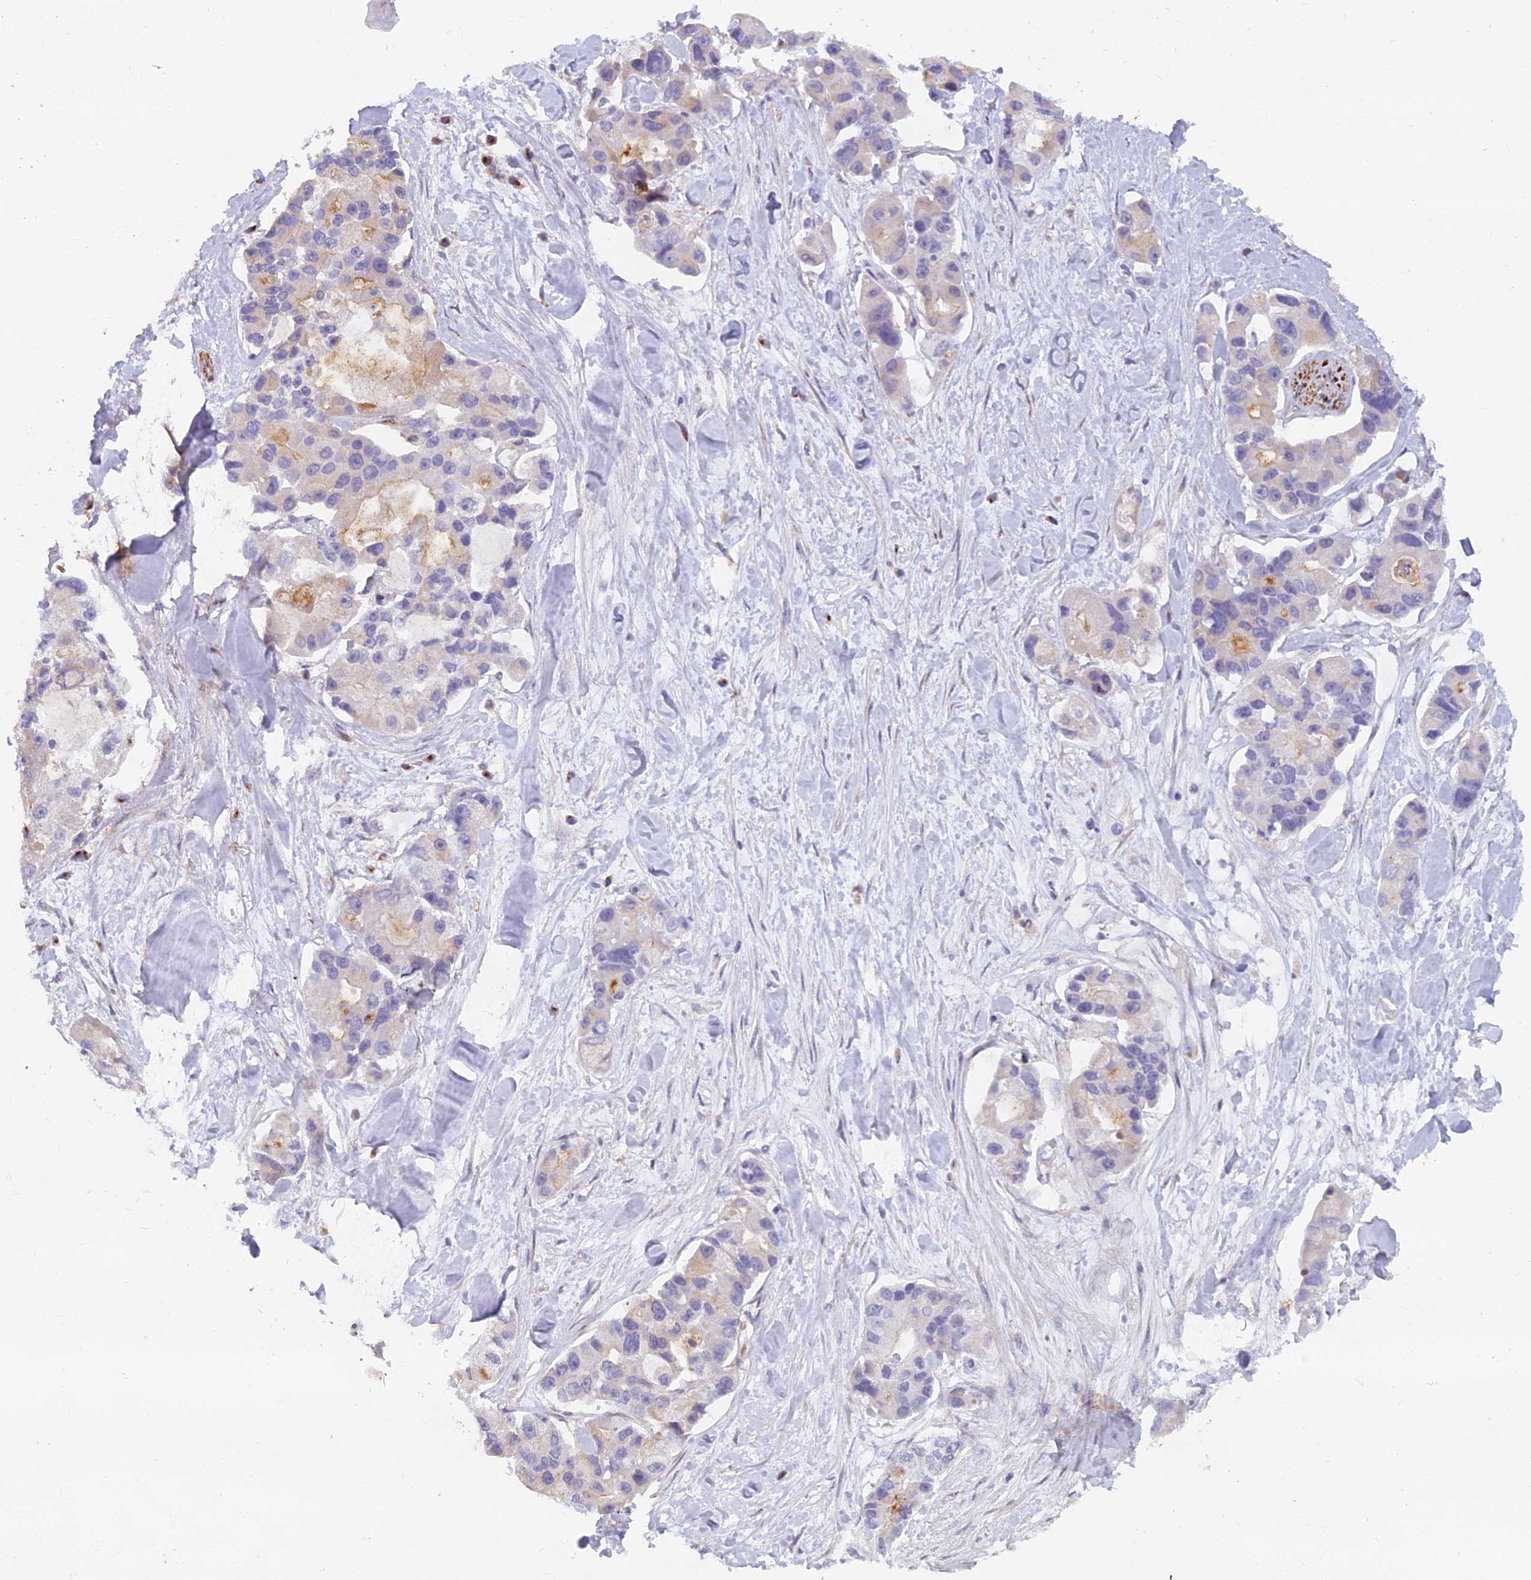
{"staining": {"intensity": "moderate", "quantity": "<25%", "location": "cytoplasmic/membranous"}, "tissue": "lung cancer", "cell_type": "Tumor cells", "image_type": "cancer", "snomed": [{"axis": "morphology", "description": "Adenocarcinoma, NOS"}, {"axis": "topography", "description": "Lung"}], "caption": "Immunohistochemistry (IHC) of lung adenocarcinoma reveals low levels of moderate cytoplasmic/membranous staining in approximately <25% of tumor cells.", "gene": "B9D2", "patient": {"sex": "female", "age": 54}}